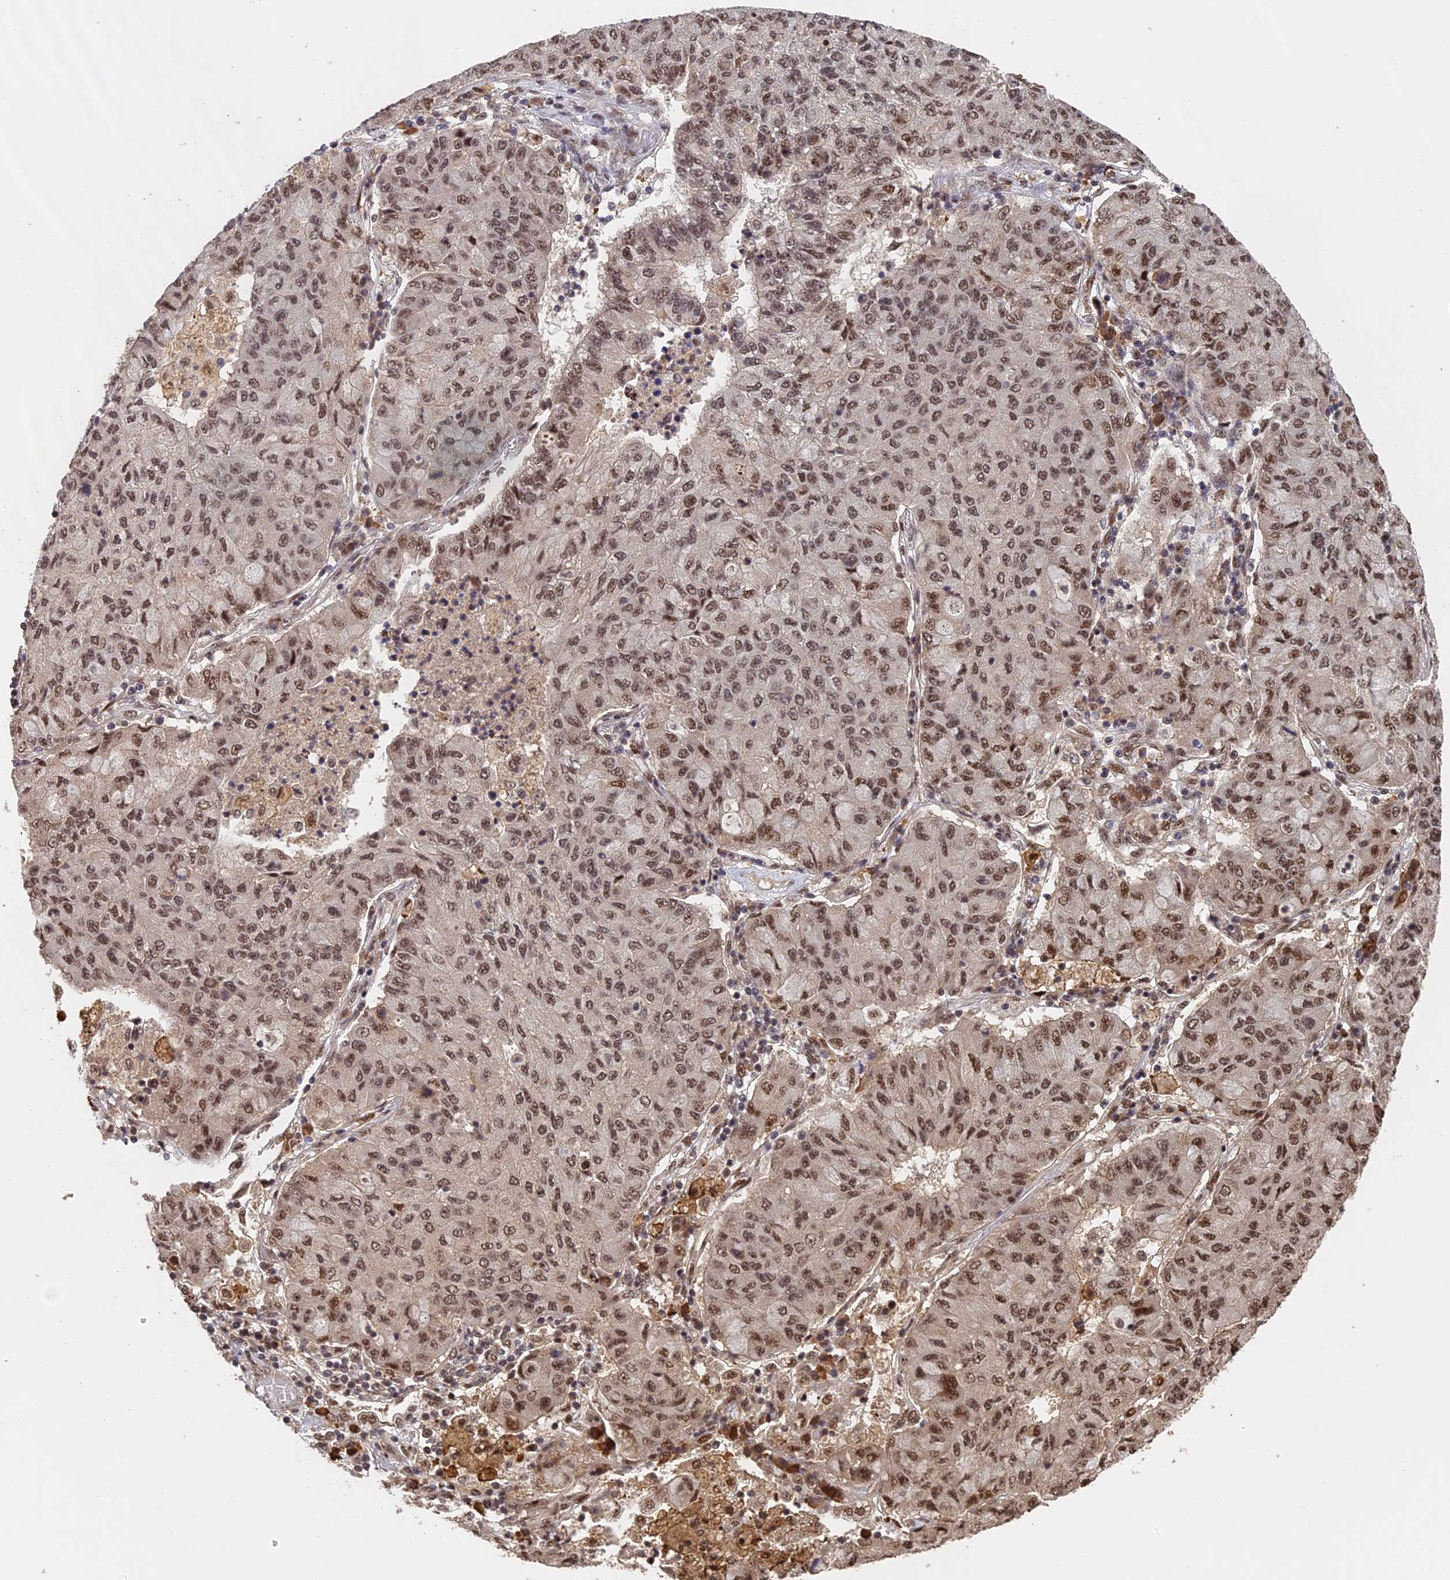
{"staining": {"intensity": "moderate", "quantity": ">75%", "location": "nuclear"}, "tissue": "lung cancer", "cell_type": "Tumor cells", "image_type": "cancer", "snomed": [{"axis": "morphology", "description": "Squamous cell carcinoma, NOS"}, {"axis": "topography", "description": "Lung"}], "caption": "Protein staining exhibits moderate nuclear positivity in about >75% of tumor cells in lung cancer. (Brightfield microscopy of DAB IHC at high magnification).", "gene": "OSBPL1A", "patient": {"sex": "male", "age": 74}}